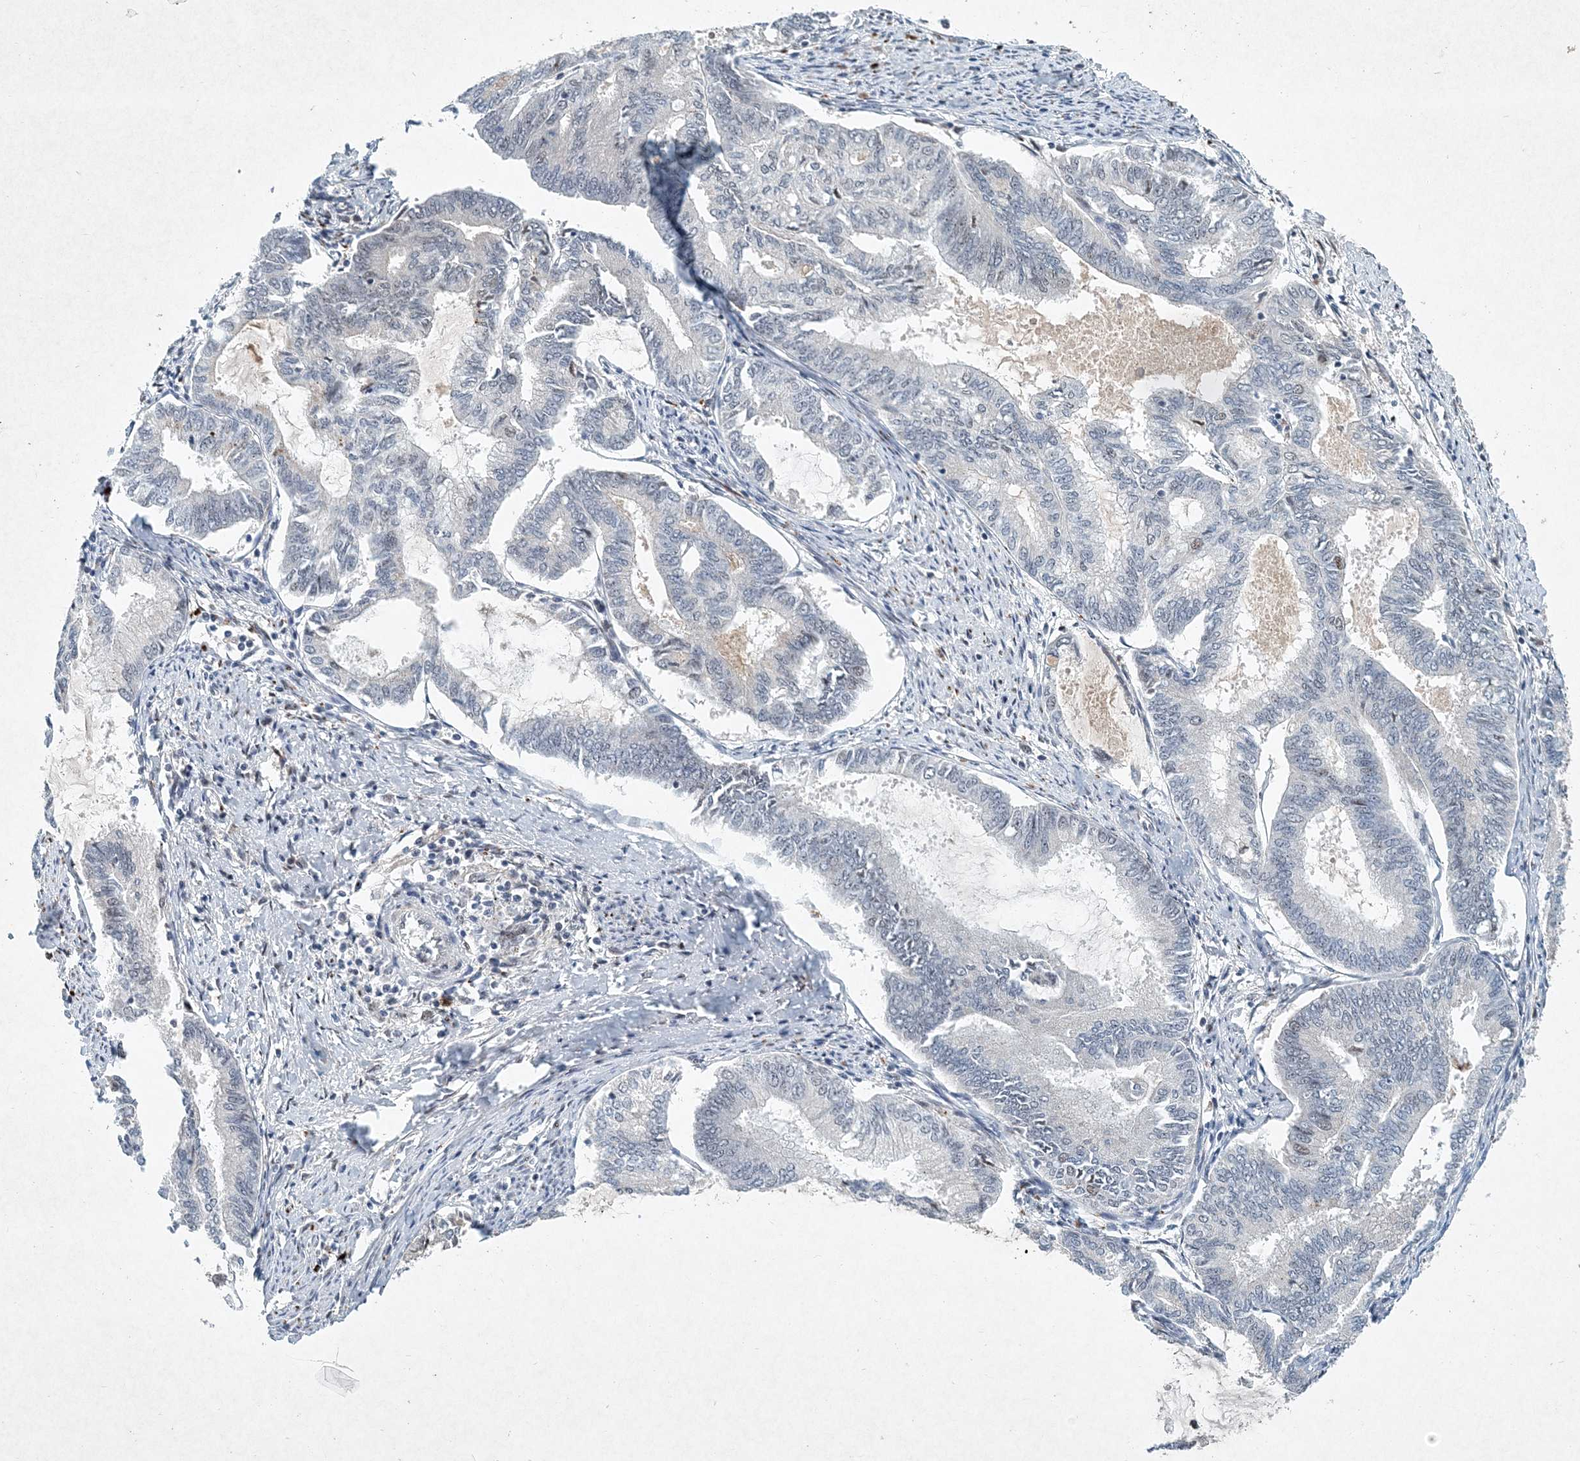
{"staining": {"intensity": "negative", "quantity": "none", "location": "none"}, "tissue": "endometrial cancer", "cell_type": "Tumor cells", "image_type": "cancer", "snomed": [{"axis": "morphology", "description": "Adenocarcinoma, NOS"}, {"axis": "topography", "description": "Endometrium"}], "caption": "High power microscopy histopathology image of an IHC photomicrograph of endometrial adenocarcinoma, revealing no significant staining in tumor cells.", "gene": "KPNA4", "patient": {"sex": "female", "age": 86}}